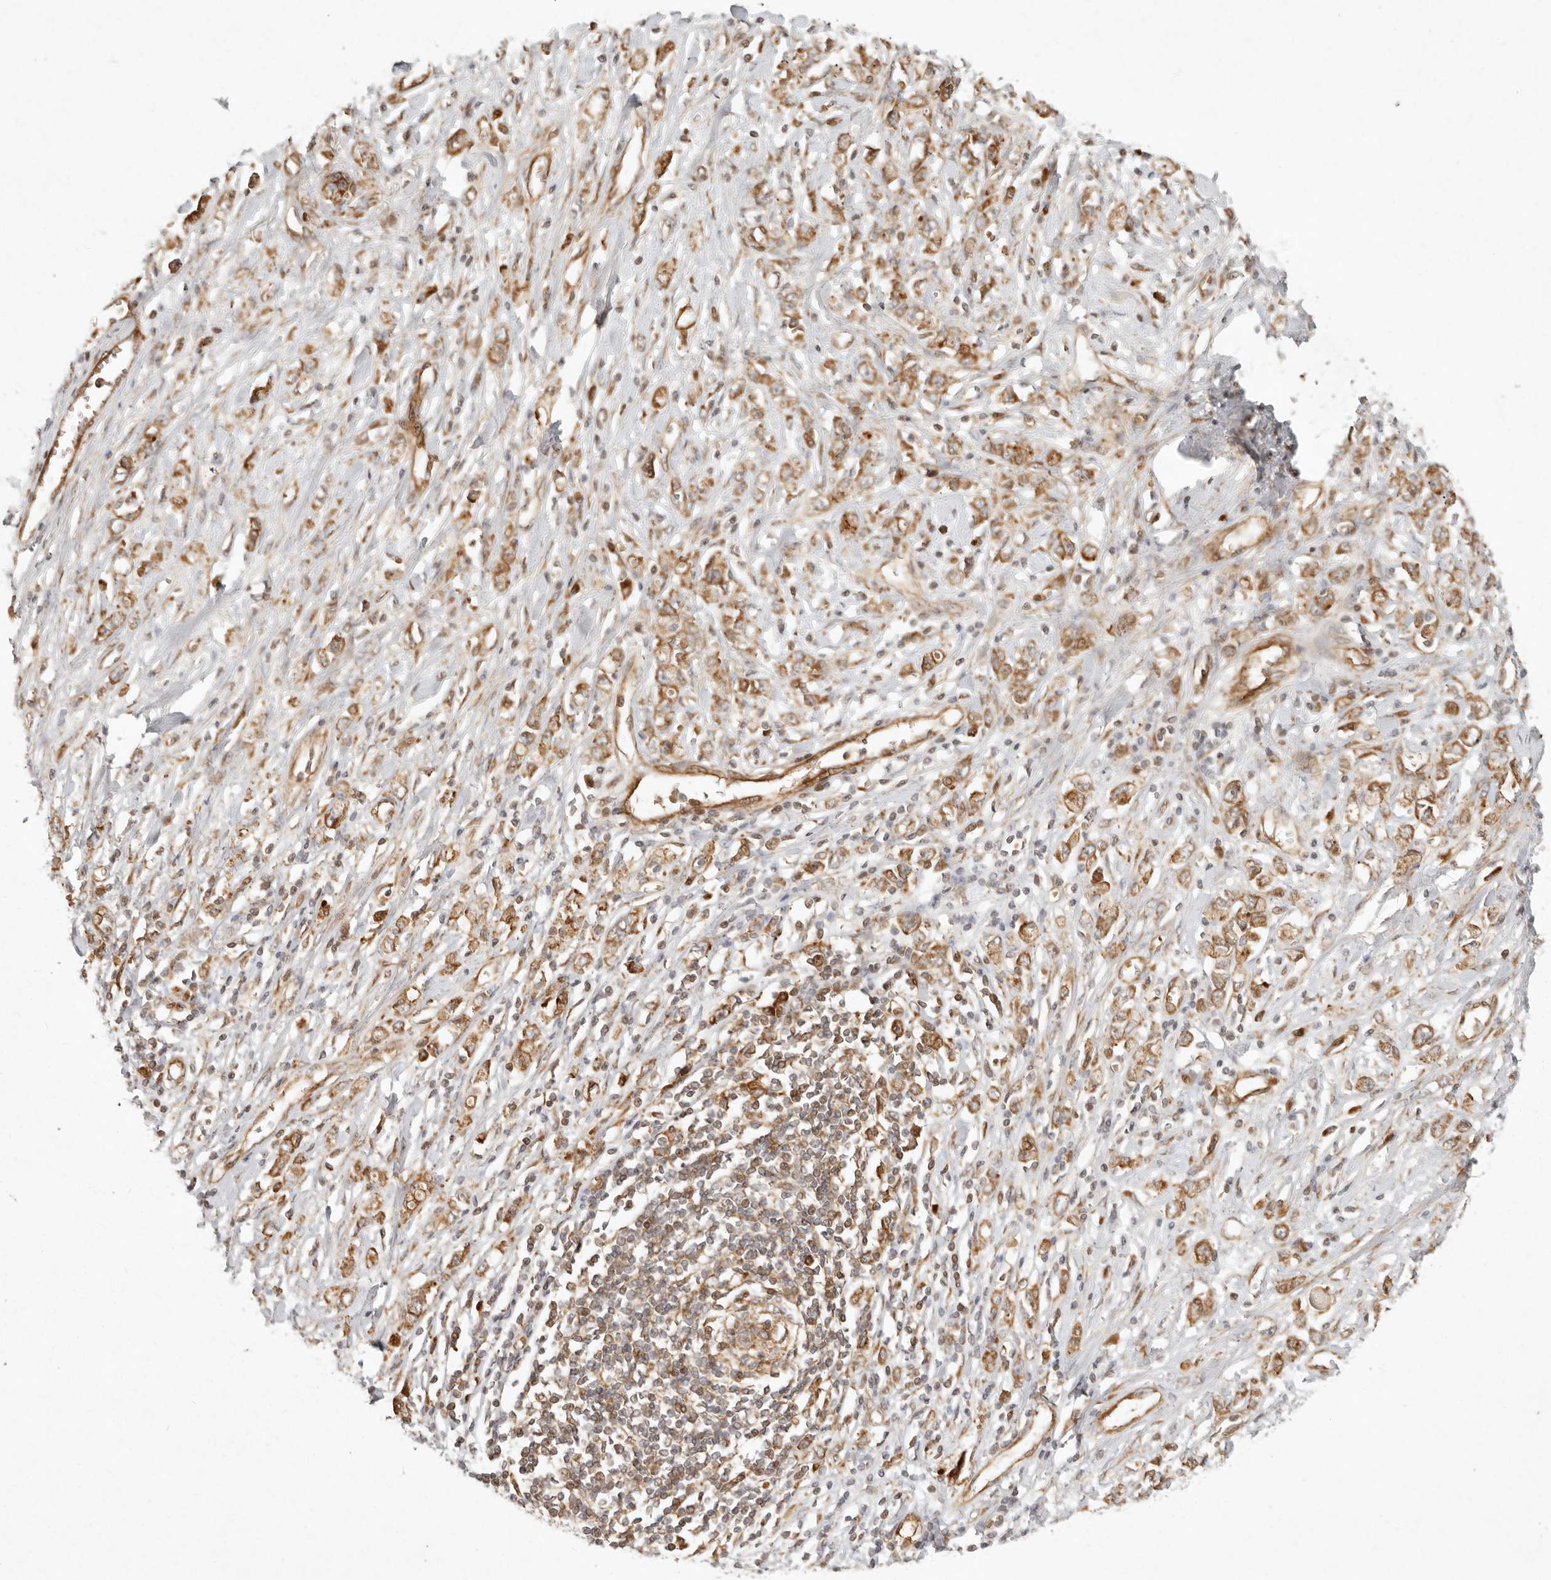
{"staining": {"intensity": "moderate", "quantity": ">75%", "location": "cytoplasmic/membranous"}, "tissue": "stomach cancer", "cell_type": "Tumor cells", "image_type": "cancer", "snomed": [{"axis": "morphology", "description": "Adenocarcinoma, NOS"}, {"axis": "topography", "description": "Stomach"}], "caption": "Protein expression analysis of human stomach adenocarcinoma reveals moderate cytoplasmic/membranous staining in about >75% of tumor cells. (DAB IHC, brown staining for protein, blue staining for nuclei).", "gene": "KLHL38", "patient": {"sex": "female", "age": 76}}